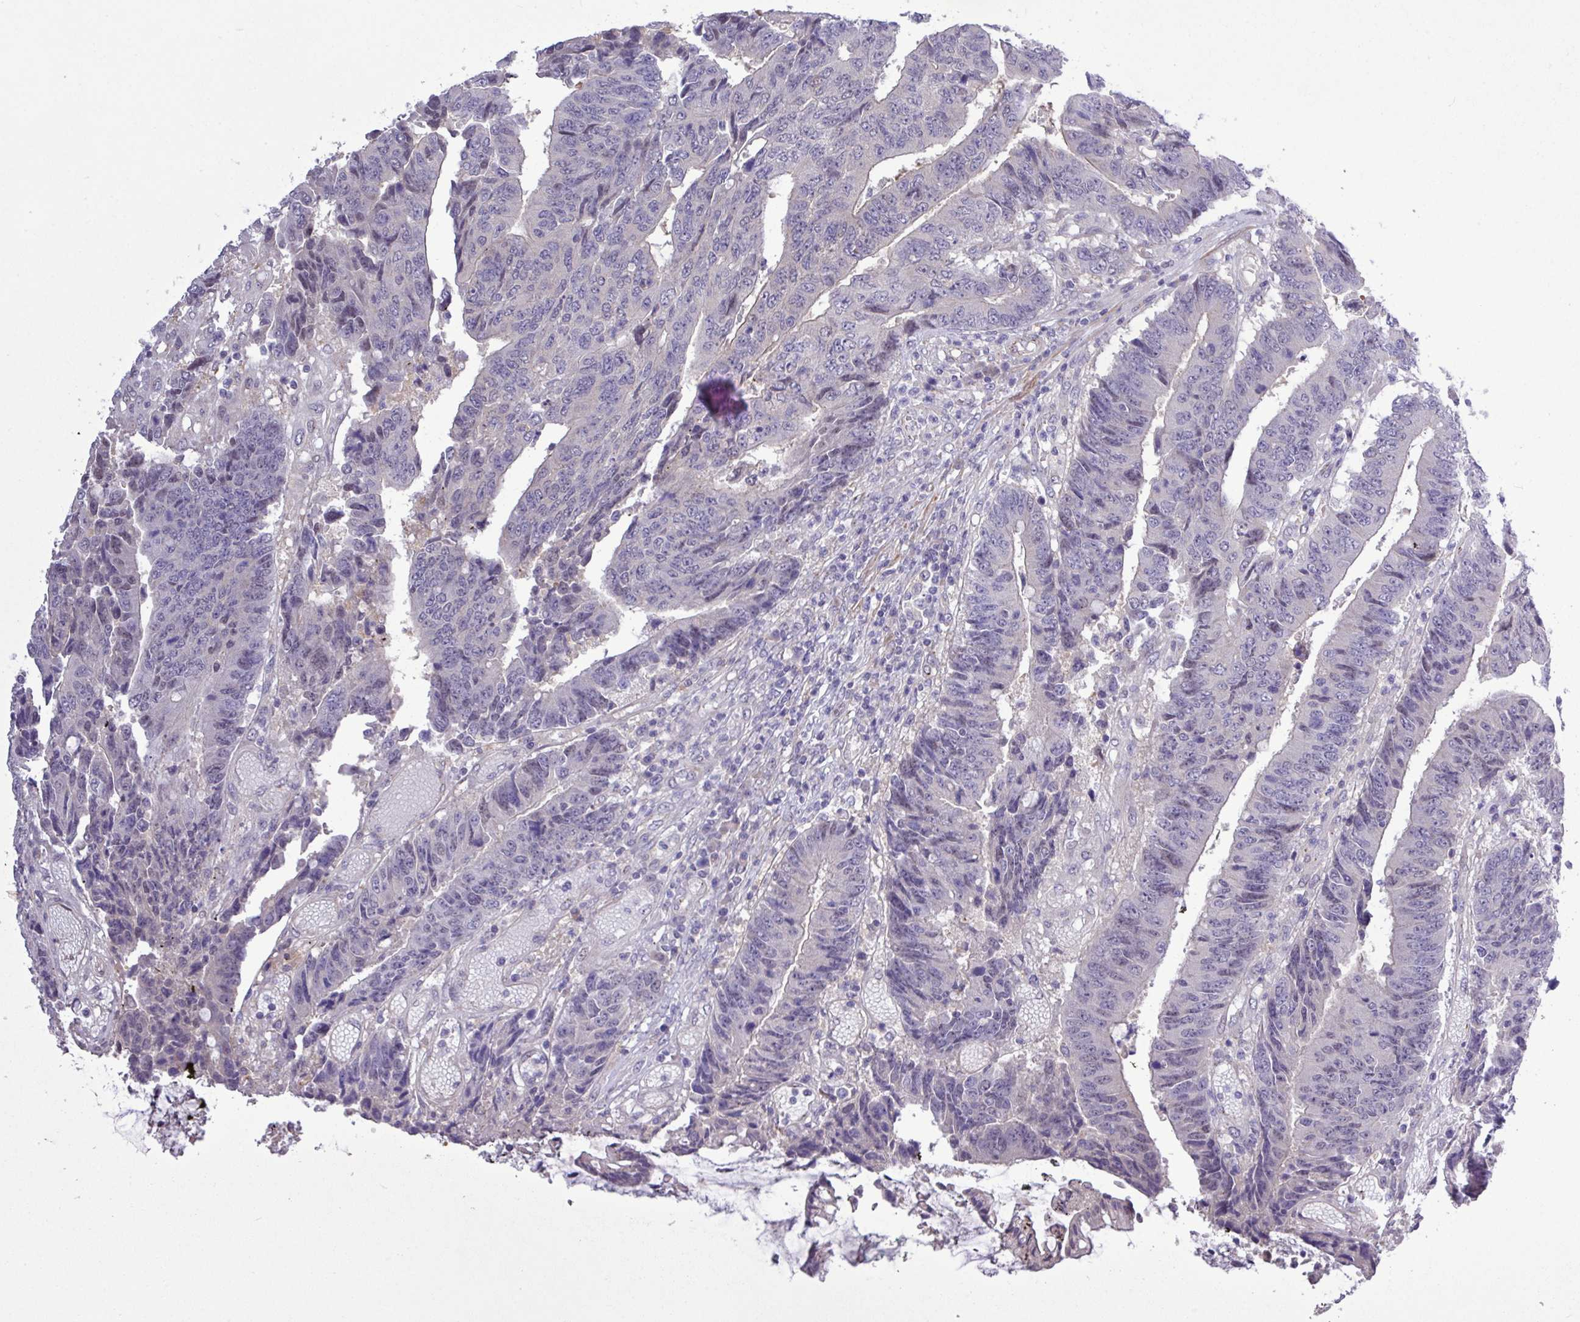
{"staining": {"intensity": "negative", "quantity": "none", "location": "none"}, "tissue": "colorectal cancer", "cell_type": "Tumor cells", "image_type": "cancer", "snomed": [{"axis": "morphology", "description": "Adenocarcinoma, NOS"}, {"axis": "topography", "description": "Rectum"}], "caption": "Tumor cells show no significant positivity in colorectal cancer (adenocarcinoma).", "gene": "SPINK8", "patient": {"sex": "male", "age": 84}}